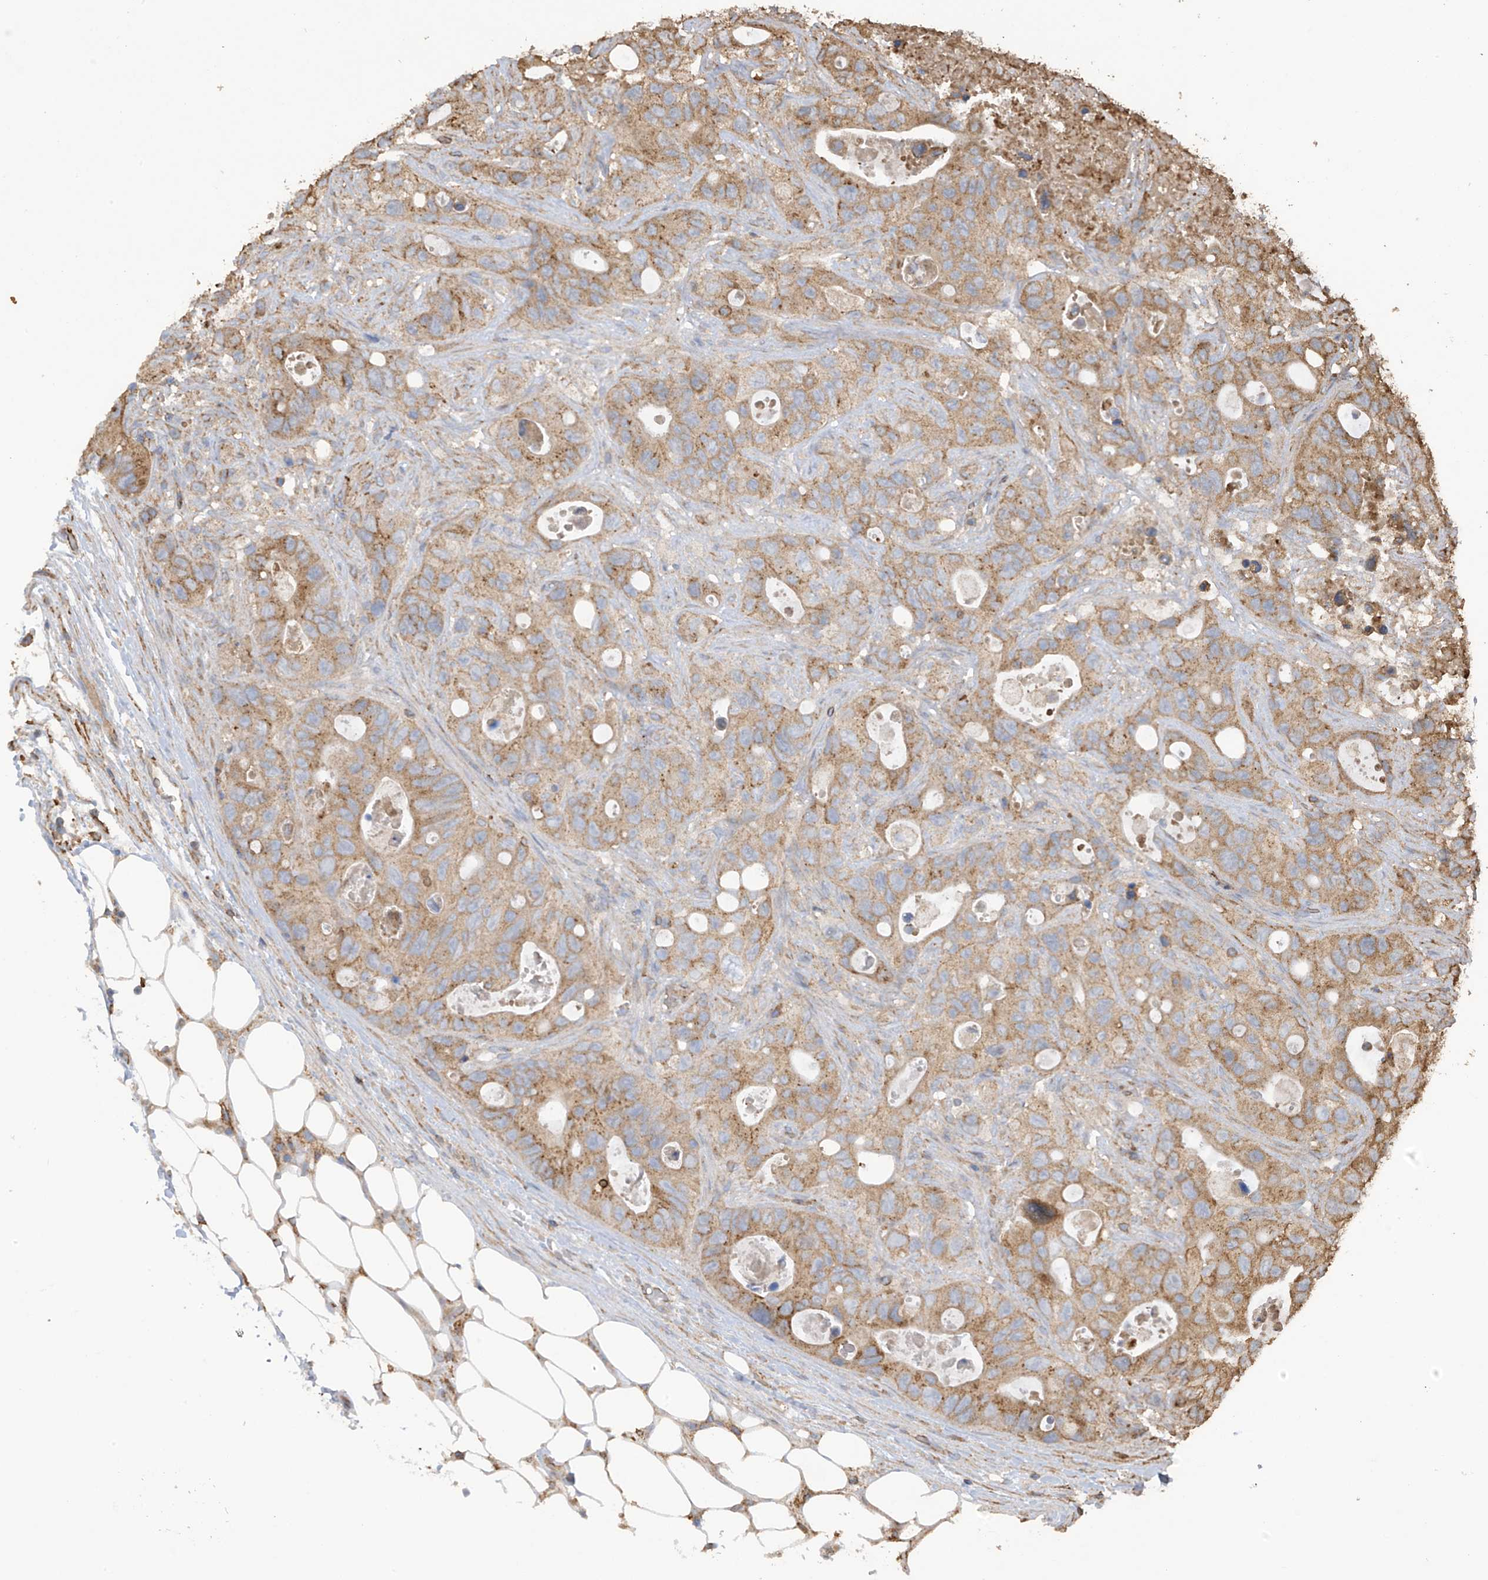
{"staining": {"intensity": "moderate", "quantity": ">75%", "location": "cytoplasmic/membranous"}, "tissue": "colorectal cancer", "cell_type": "Tumor cells", "image_type": "cancer", "snomed": [{"axis": "morphology", "description": "Adenocarcinoma, NOS"}, {"axis": "topography", "description": "Colon"}], "caption": "The immunohistochemical stain shows moderate cytoplasmic/membranous positivity in tumor cells of colorectal cancer tissue.", "gene": "COX10", "patient": {"sex": "female", "age": 46}}